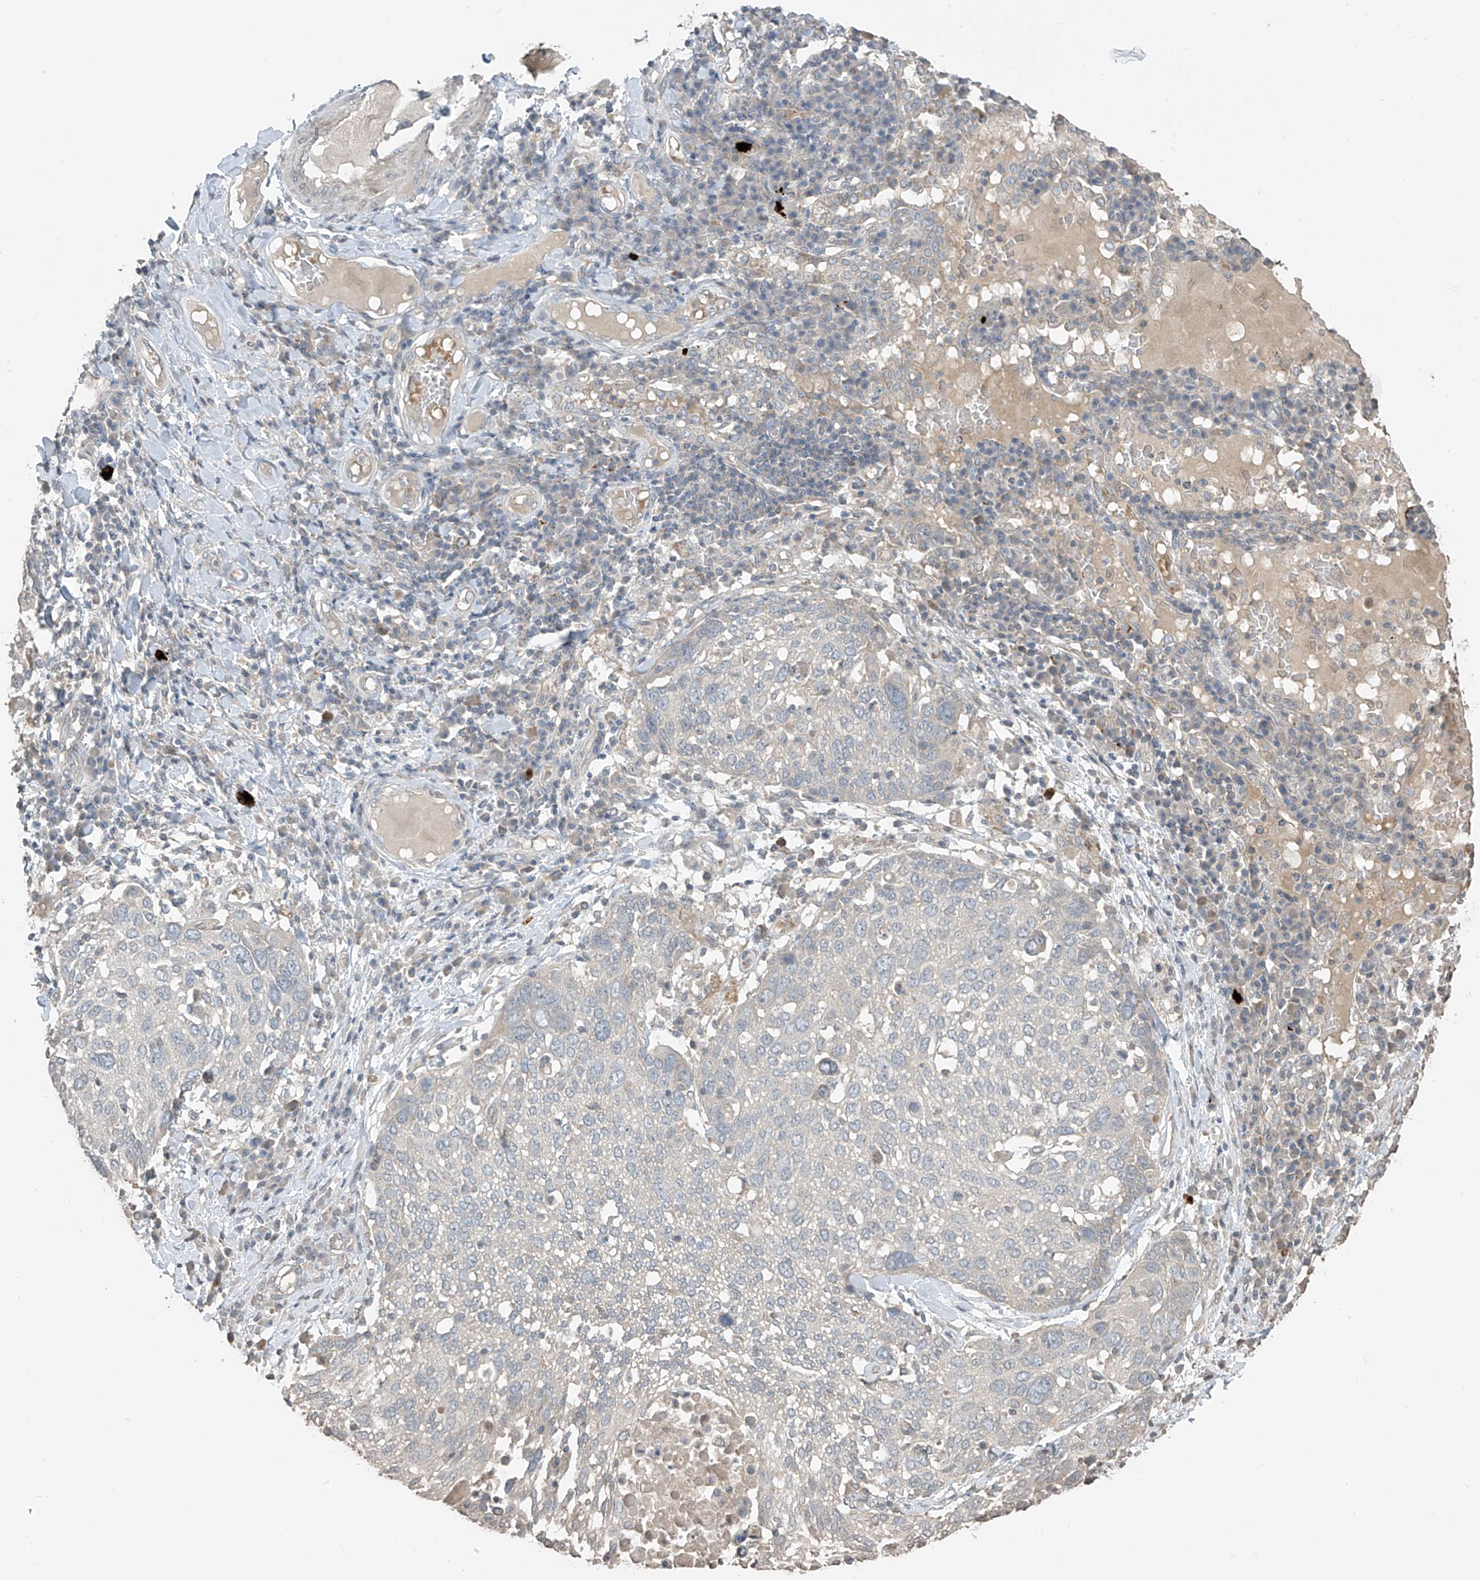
{"staining": {"intensity": "negative", "quantity": "none", "location": "none"}, "tissue": "lung cancer", "cell_type": "Tumor cells", "image_type": "cancer", "snomed": [{"axis": "morphology", "description": "Squamous cell carcinoma, NOS"}, {"axis": "topography", "description": "Lung"}], "caption": "An IHC micrograph of lung squamous cell carcinoma is shown. There is no staining in tumor cells of lung squamous cell carcinoma.", "gene": "HOXA11", "patient": {"sex": "male", "age": 65}}